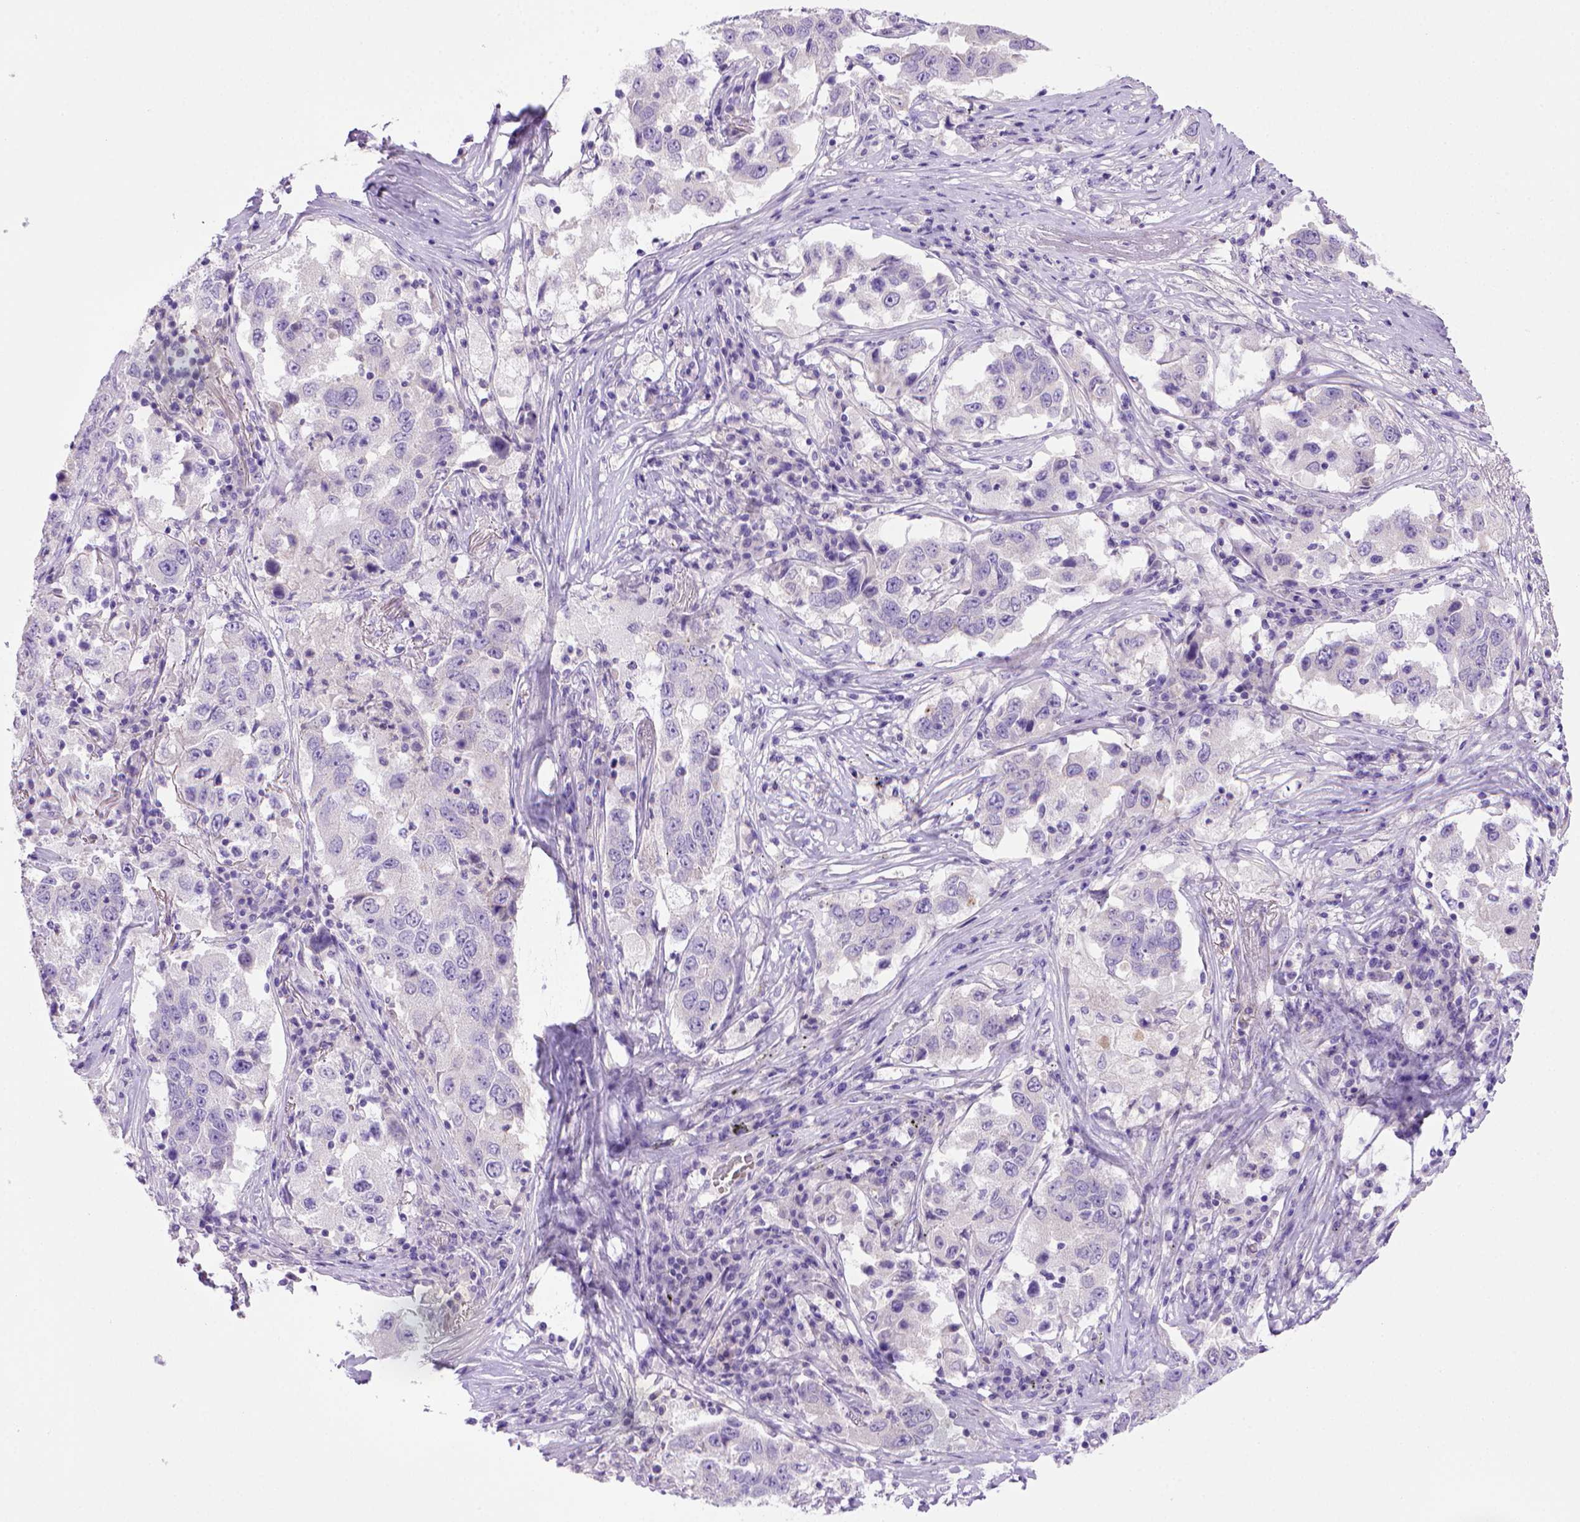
{"staining": {"intensity": "negative", "quantity": "none", "location": "none"}, "tissue": "lung cancer", "cell_type": "Tumor cells", "image_type": "cancer", "snomed": [{"axis": "morphology", "description": "Adenocarcinoma, NOS"}, {"axis": "topography", "description": "Lung"}], "caption": "Tumor cells are negative for protein expression in human lung adenocarcinoma.", "gene": "BAAT", "patient": {"sex": "male", "age": 73}}